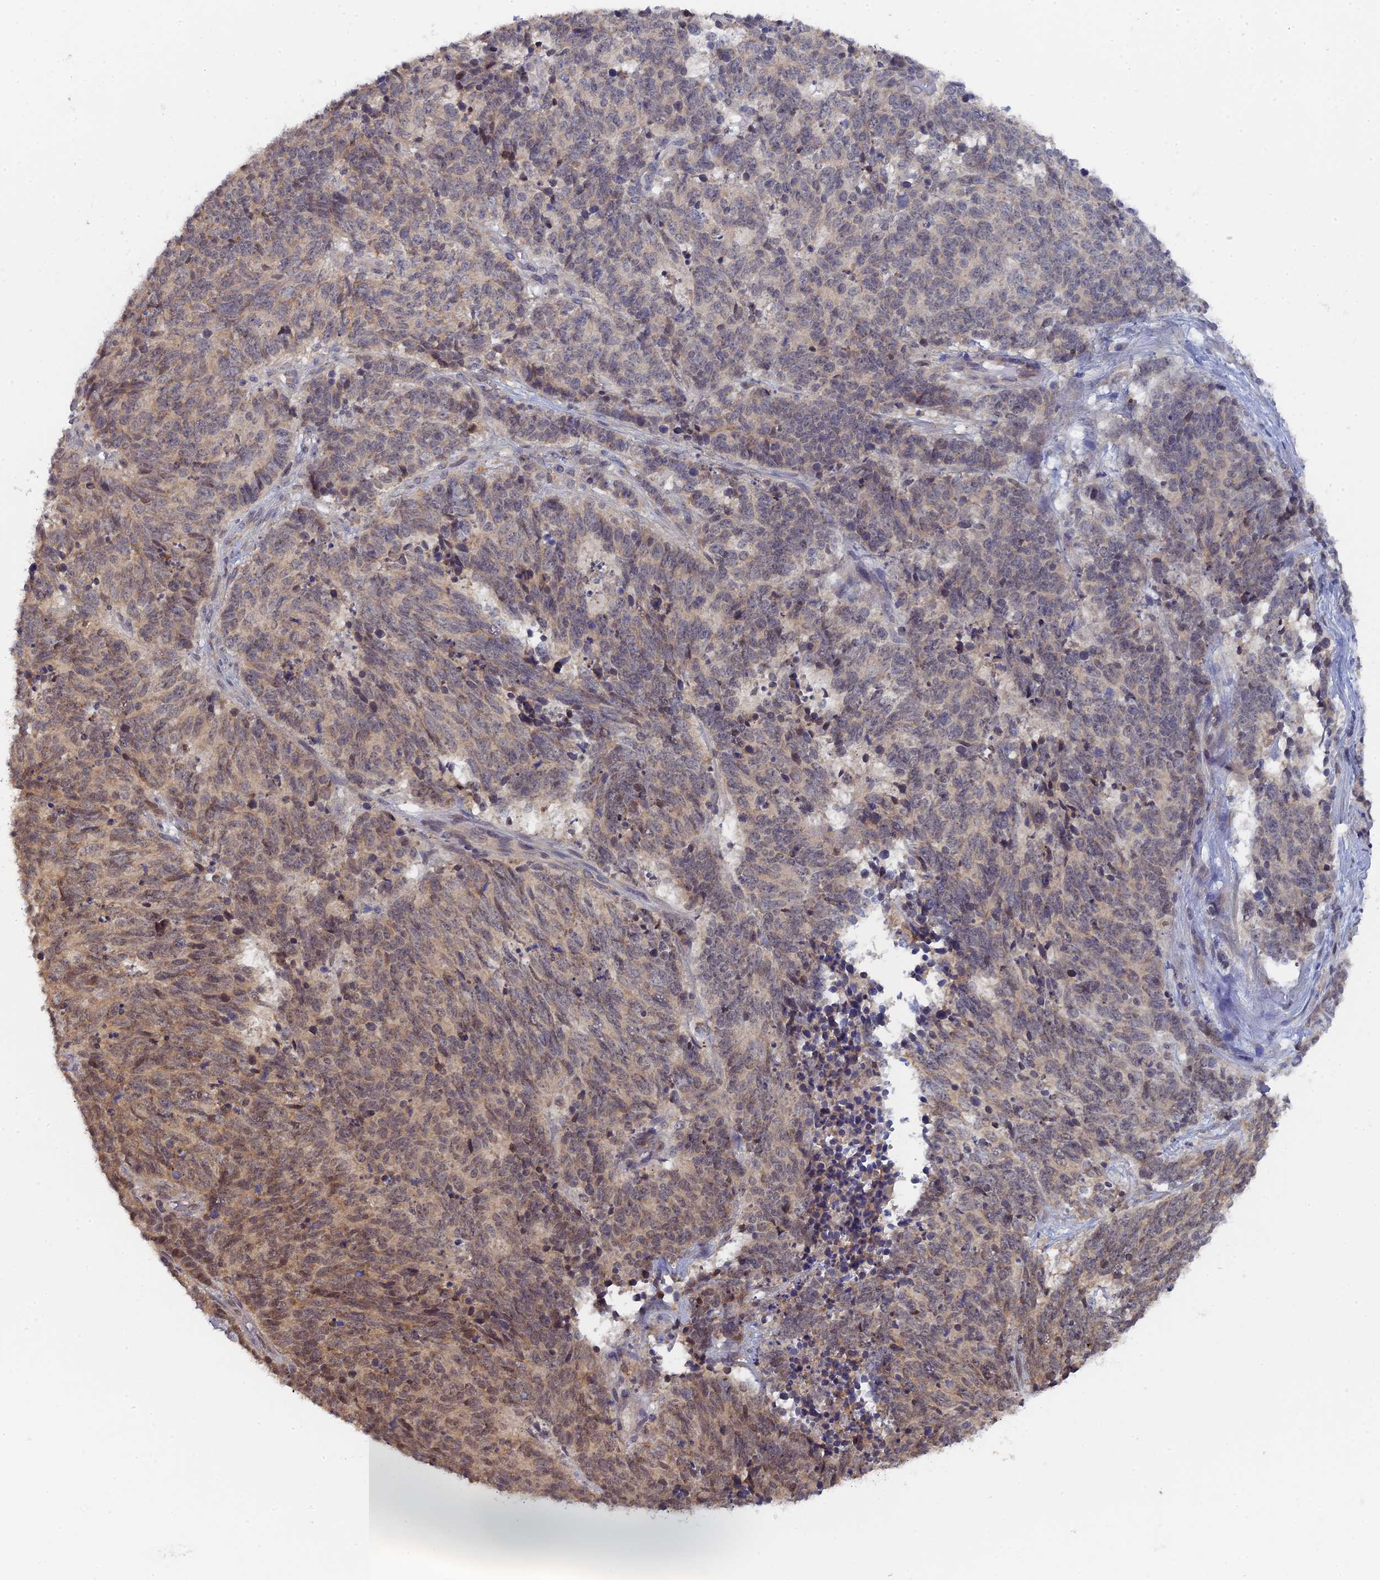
{"staining": {"intensity": "weak", "quantity": "<25%", "location": "nuclear"}, "tissue": "cervical cancer", "cell_type": "Tumor cells", "image_type": "cancer", "snomed": [{"axis": "morphology", "description": "Squamous cell carcinoma, NOS"}, {"axis": "topography", "description": "Cervix"}], "caption": "Tumor cells are negative for protein expression in human cervical squamous cell carcinoma. (Stains: DAB (3,3'-diaminobenzidine) immunohistochemistry (IHC) with hematoxylin counter stain, Microscopy: brightfield microscopy at high magnification).", "gene": "MIGA2", "patient": {"sex": "female", "age": 29}}